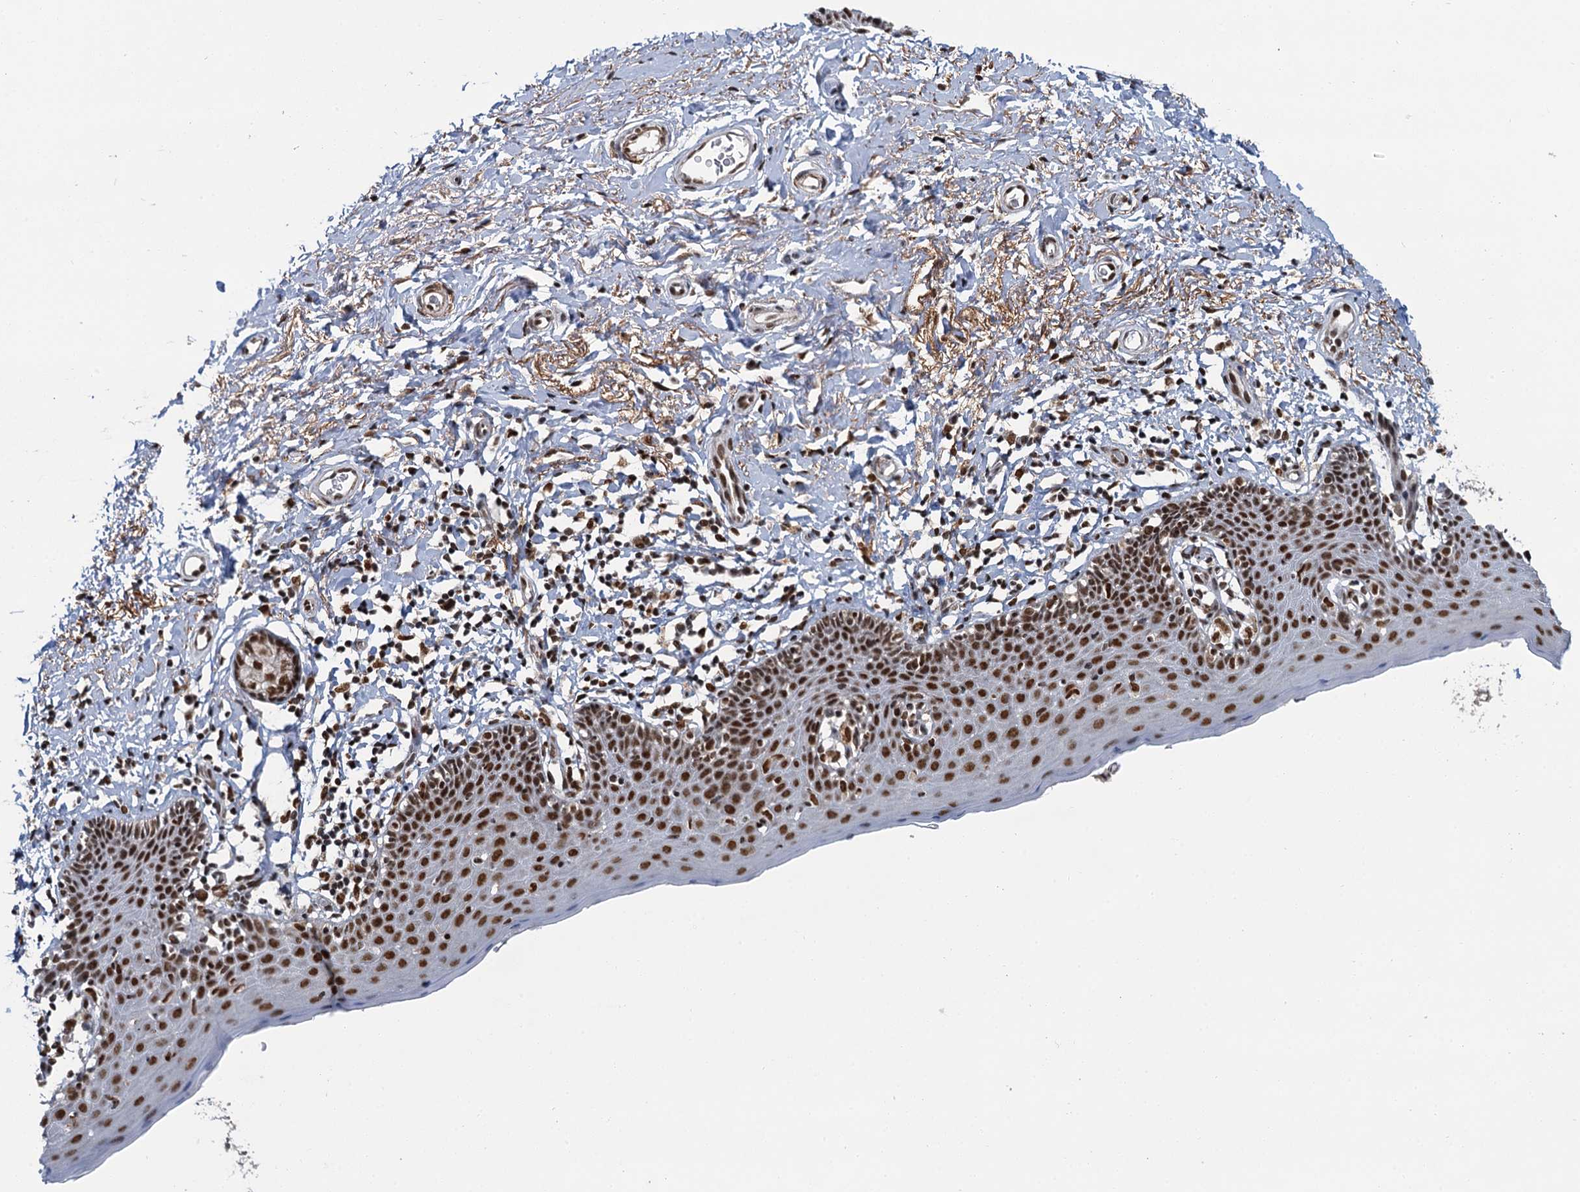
{"staining": {"intensity": "strong", "quantity": ">75%", "location": "nuclear"}, "tissue": "skin", "cell_type": "Epidermal cells", "image_type": "normal", "snomed": [{"axis": "morphology", "description": "Normal tissue, NOS"}, {"axis": "topography", "description": "Vulva"}], "caption": "Epidermal cells show strong nuclear positivity in approximately >75% of cells in unremarkable skin. The staining is performed using DAB (3,3'-diaminobenzidine) brown chromogen to label protein expression. The nuclei are counter-stained blue using hematoxylin.", "gene": "PPHLN1", "patient": {"sex": "female", "age": 66}}